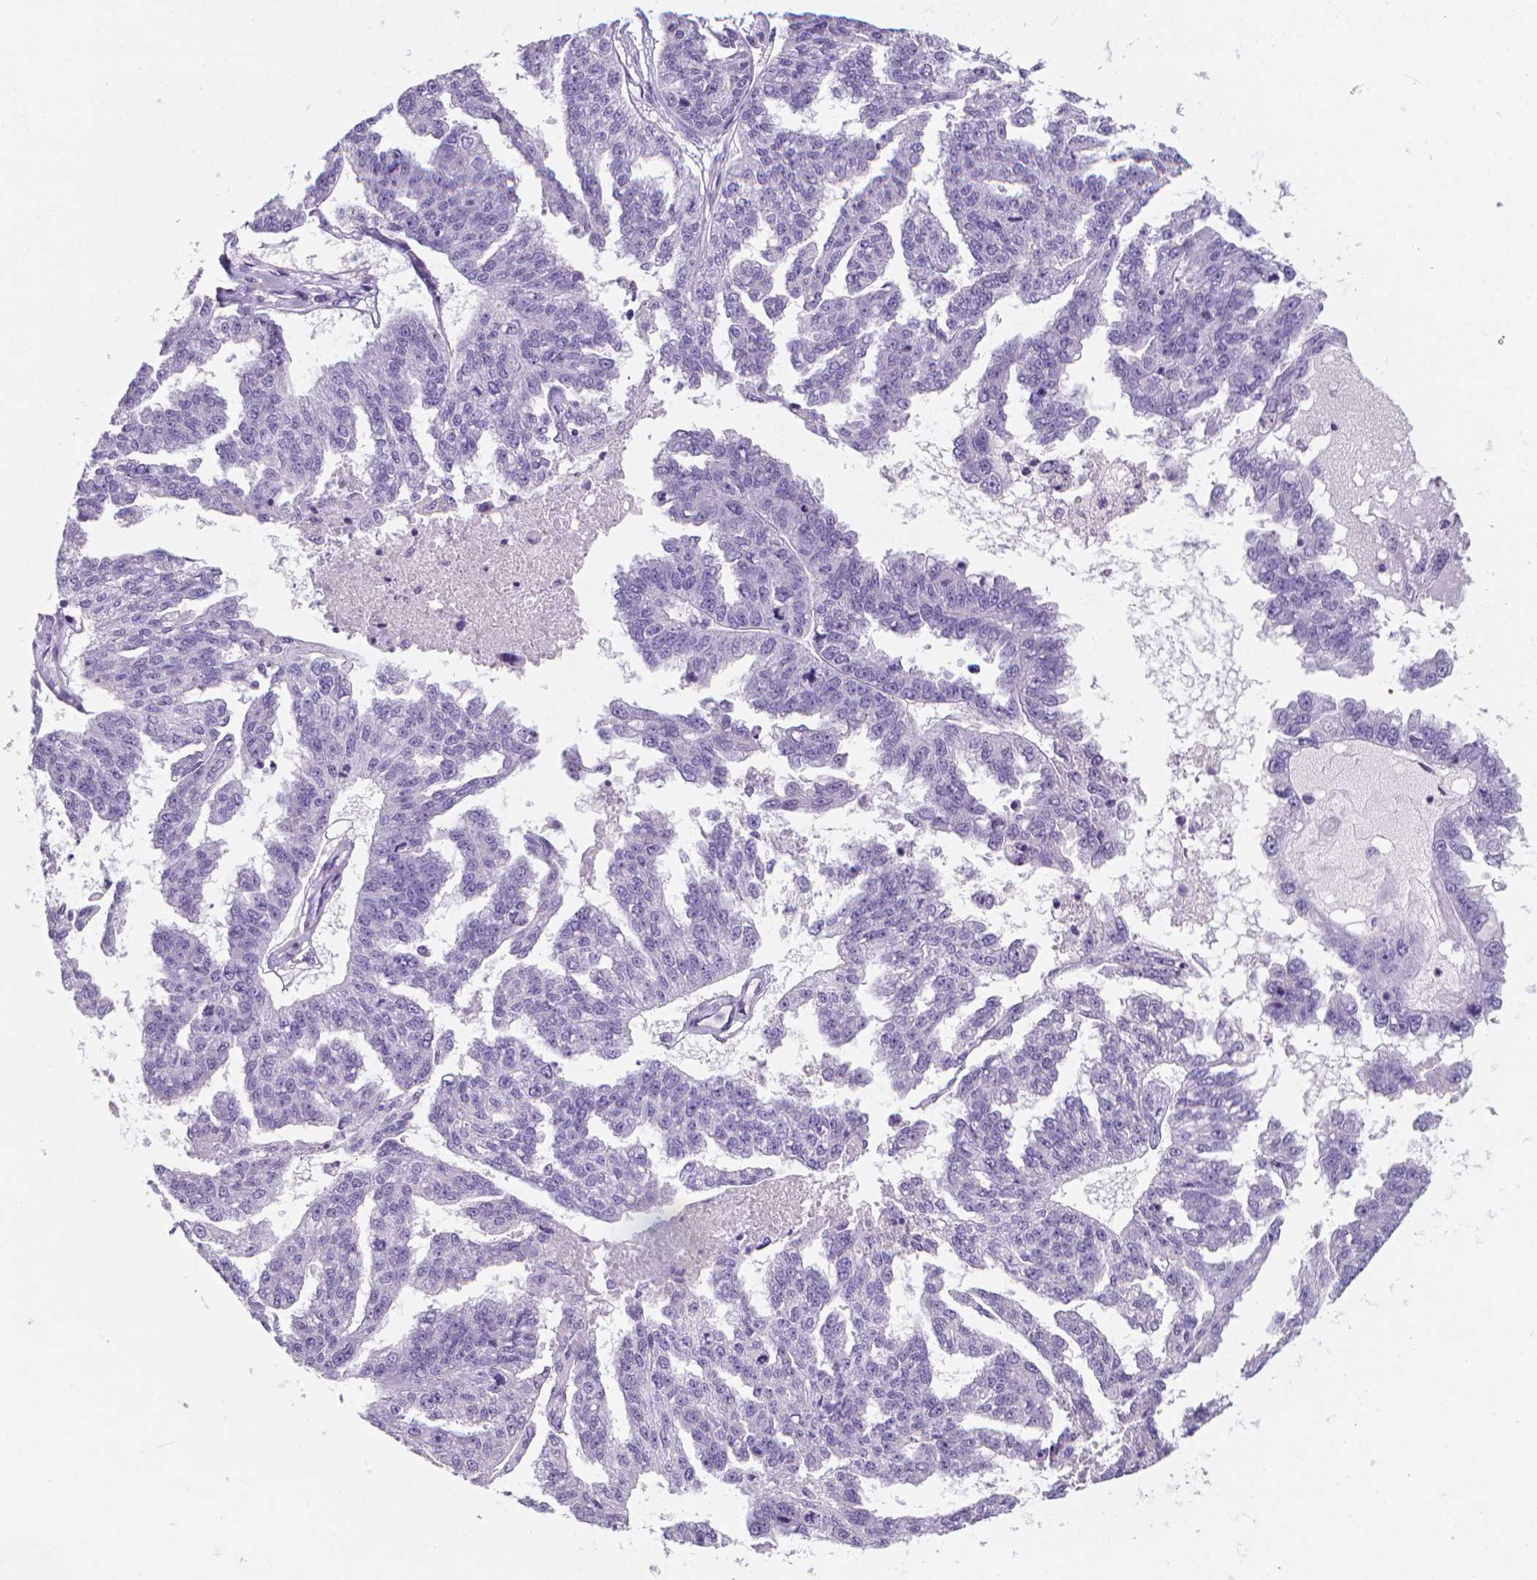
{"staining": {"intensity": "negative", "quantity": "none", "location": "none"}, "tissue": "ovarian cancer", "cell_type": "Tumor cells", "image_type": "cancer", "snomed": [{"axis": "morphology", "description": "Cystadenocarcinoma, serous, NOS"}, {"axis": "topography", "description": "Ovary"}], "caption": "This is an immunohistochemistry (IHC) micrograph of ovarian cancer (serous cystadenocarcinoma). There is no staining in tumor cells.", "gene": "XPNPEP2", "patient": {"sex": "female", "age": 58}}